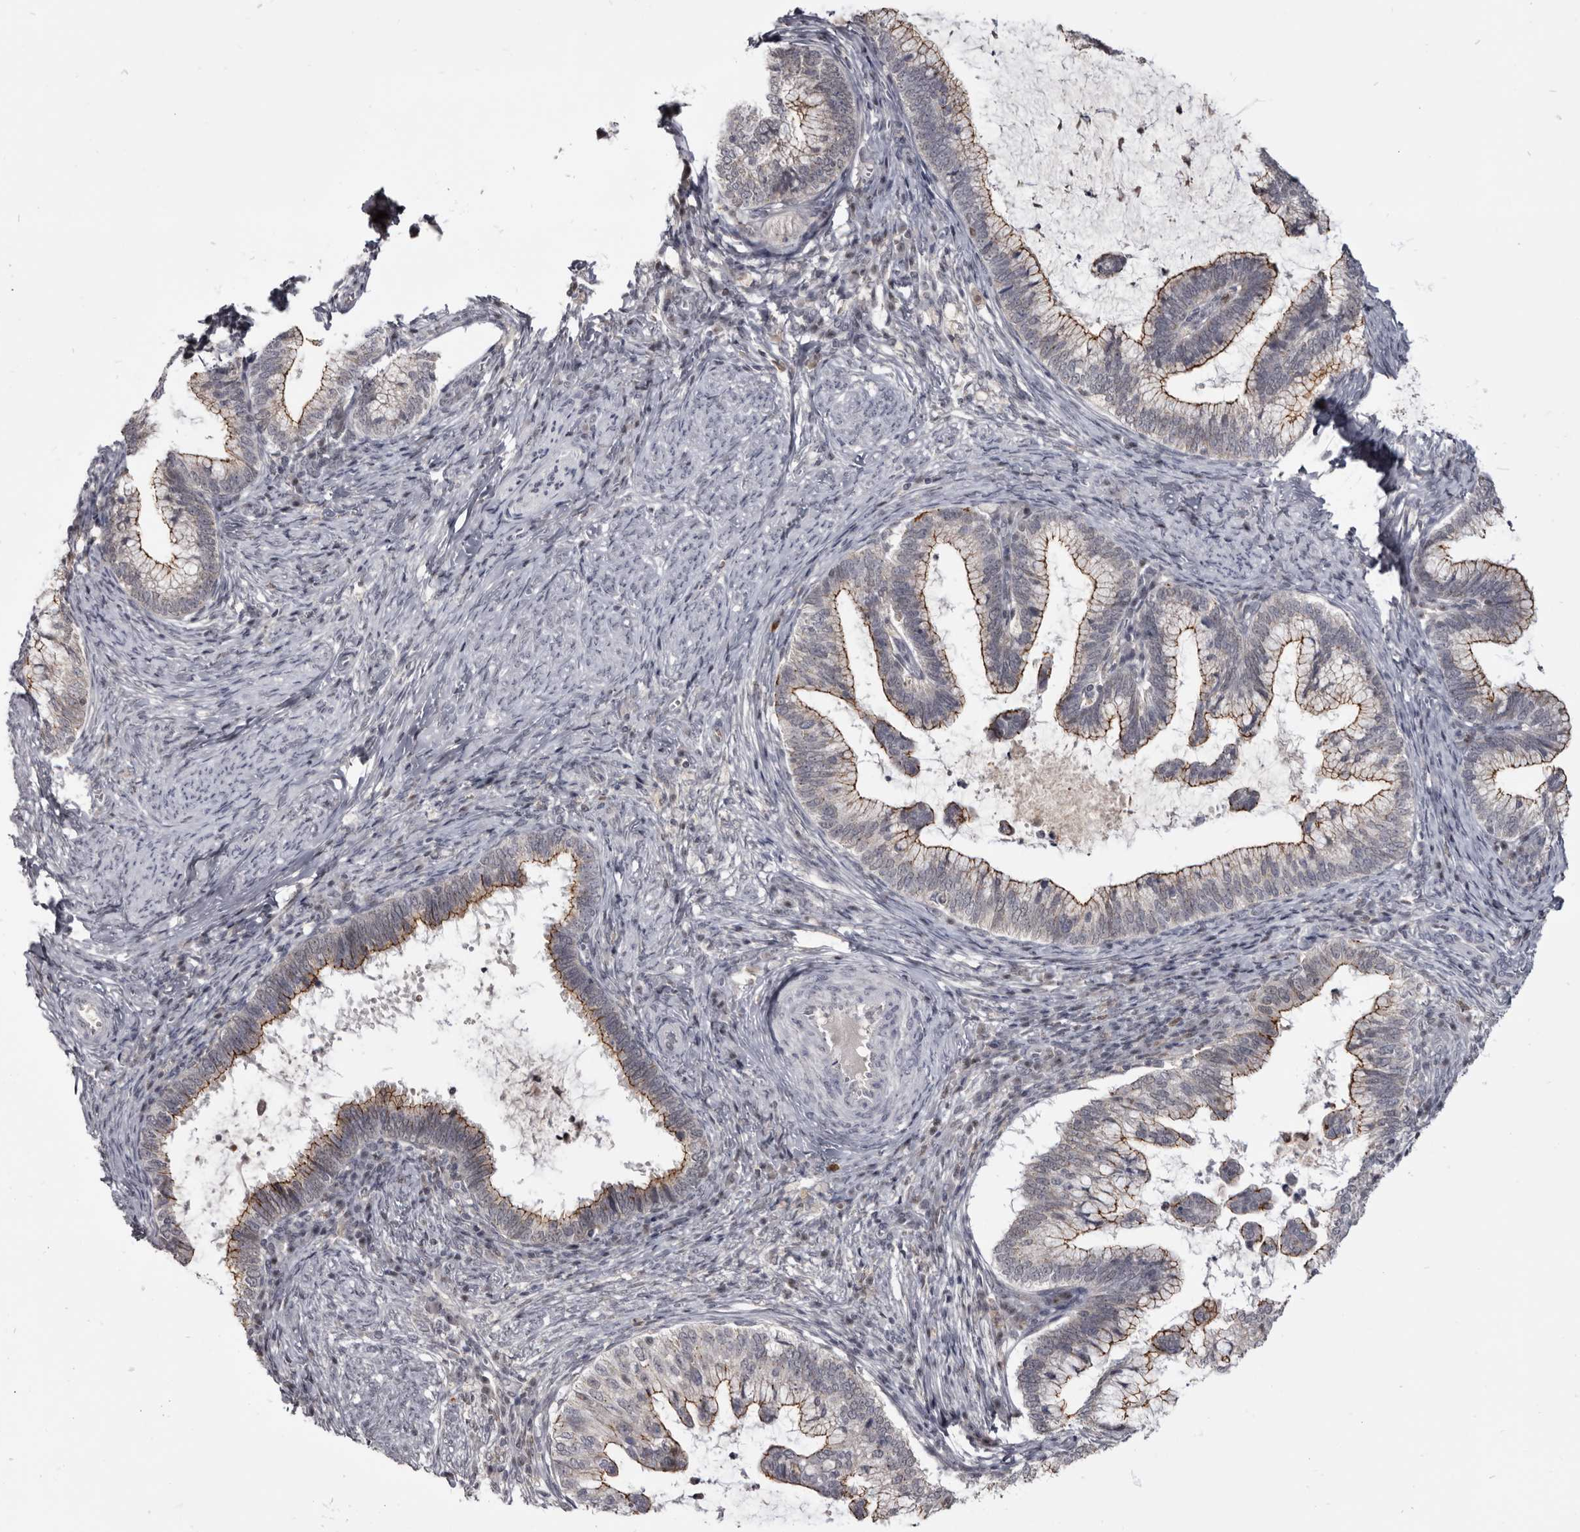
{"staining": {"intensity": "moderate", "quantity": ">75%", "location": "cytoplasmic/membranous"}, "tissue": "cervical cancer", "cell_type": "Tumor cells", "image_type": "cancer", "snomed": [{"axis": "morphology", "description": "Adenocarcinoma, NOS"}, {"axis": "topography", "description": "Cervix"}], "caption": "Protein expression analysis of cervical cancer displays moderate cytoplasmic/membranous staining in approximately >75% of tumor cells. The protein is shown in brown color, while the nuclei are stained blue.", "gene": "CGN", "patient": {"sex": "female", "age": 36}}